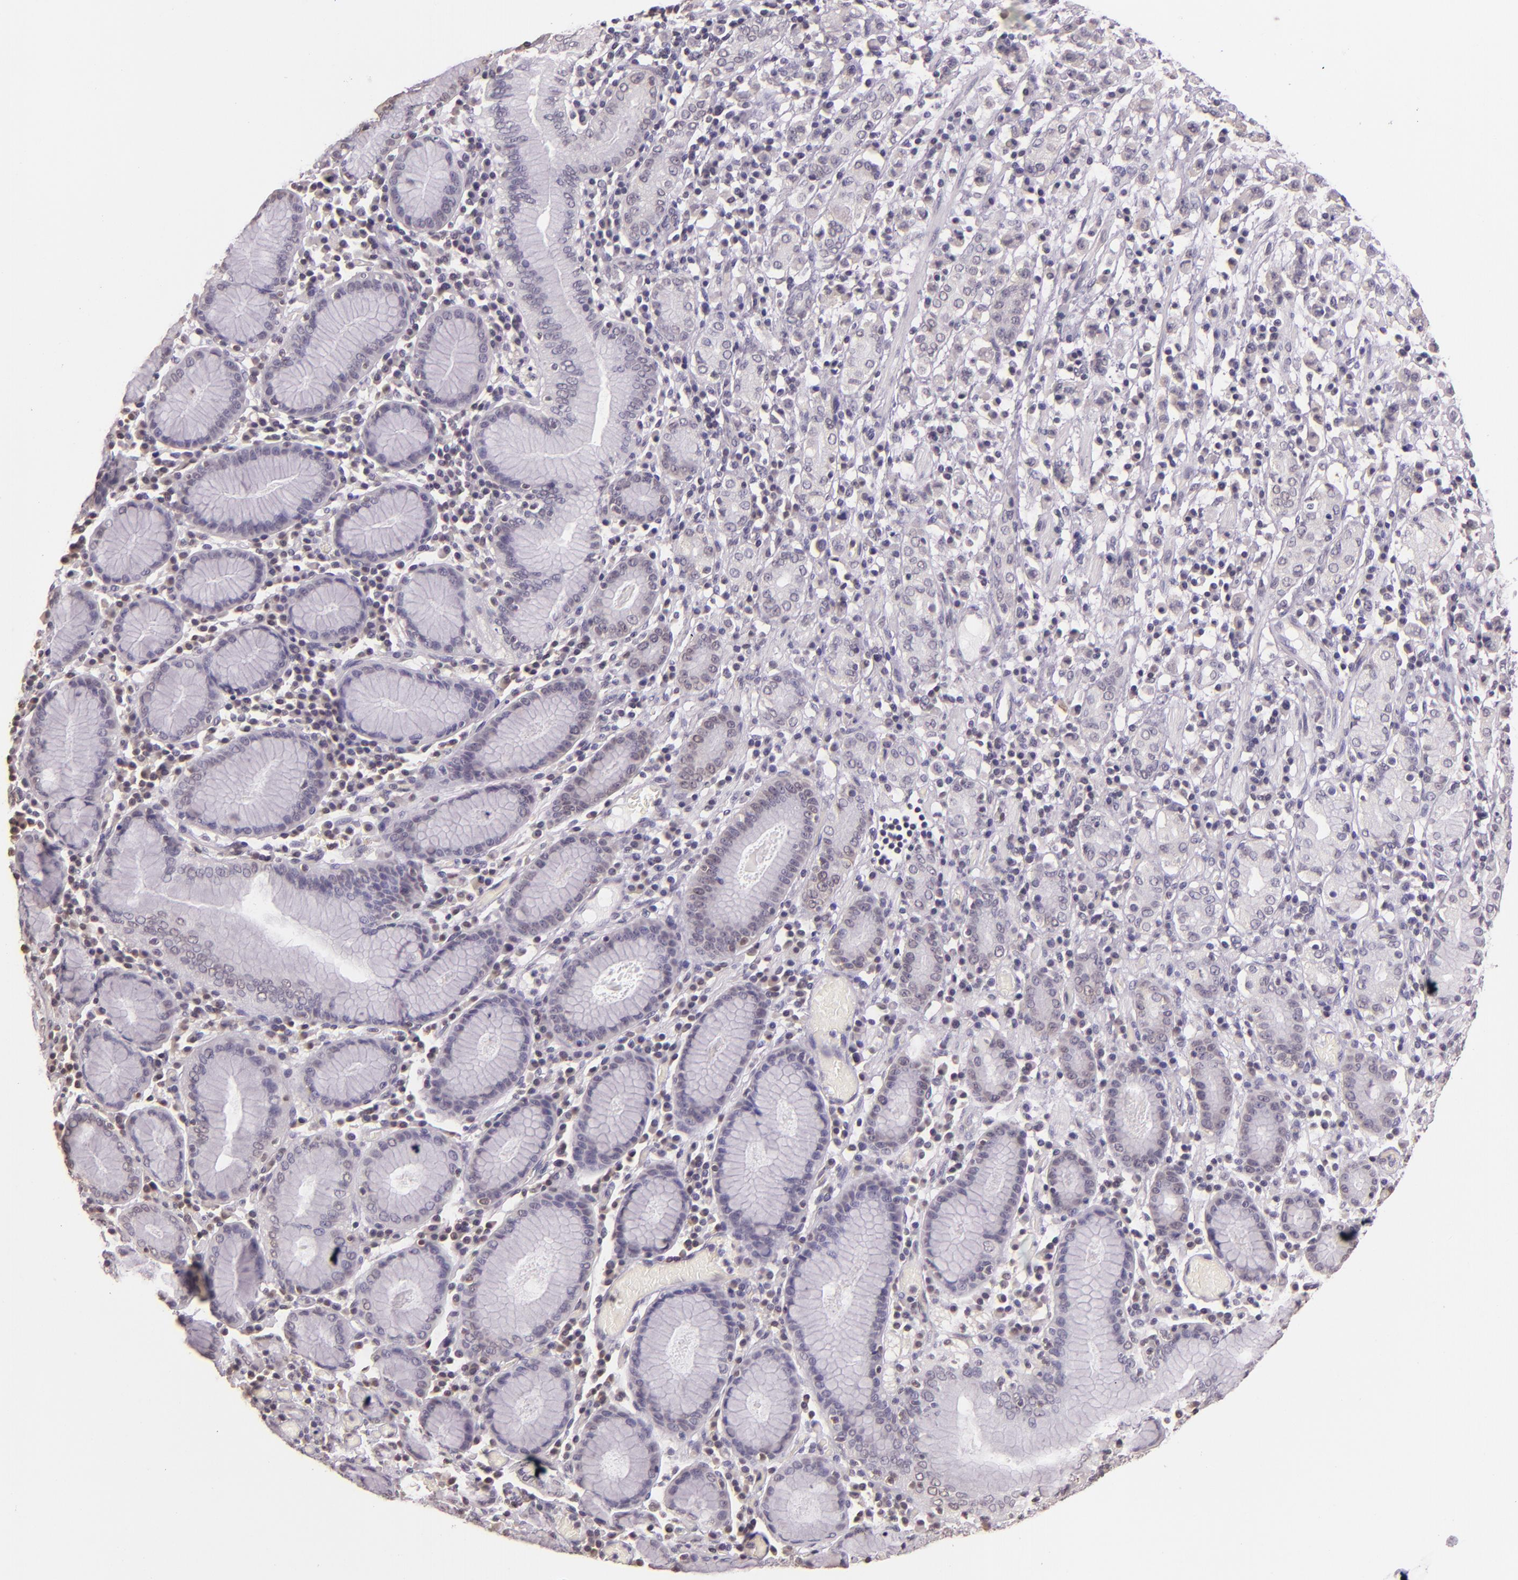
{"staining": {"intensity": "weak", "quantity": "<25%", "location": "cytoplasmic/membranous"}, "tissue": "stomach cancer", "cell_type": "Tumor cells", "image_type": "cancer", "snomed": [{"axis": "morphology", "description": "Adenocarcinoma, NOS"}, {"axis": "topography", "description": "Stomach, lower"}], "caption": "A photomicrograph of human stomach cancer (adenocarcinoma) is negative for staining in tumor cells. Nuclei are stained in blue.", "gene": "HSPA8", "patient": {"sex": "male", "age": 88}}